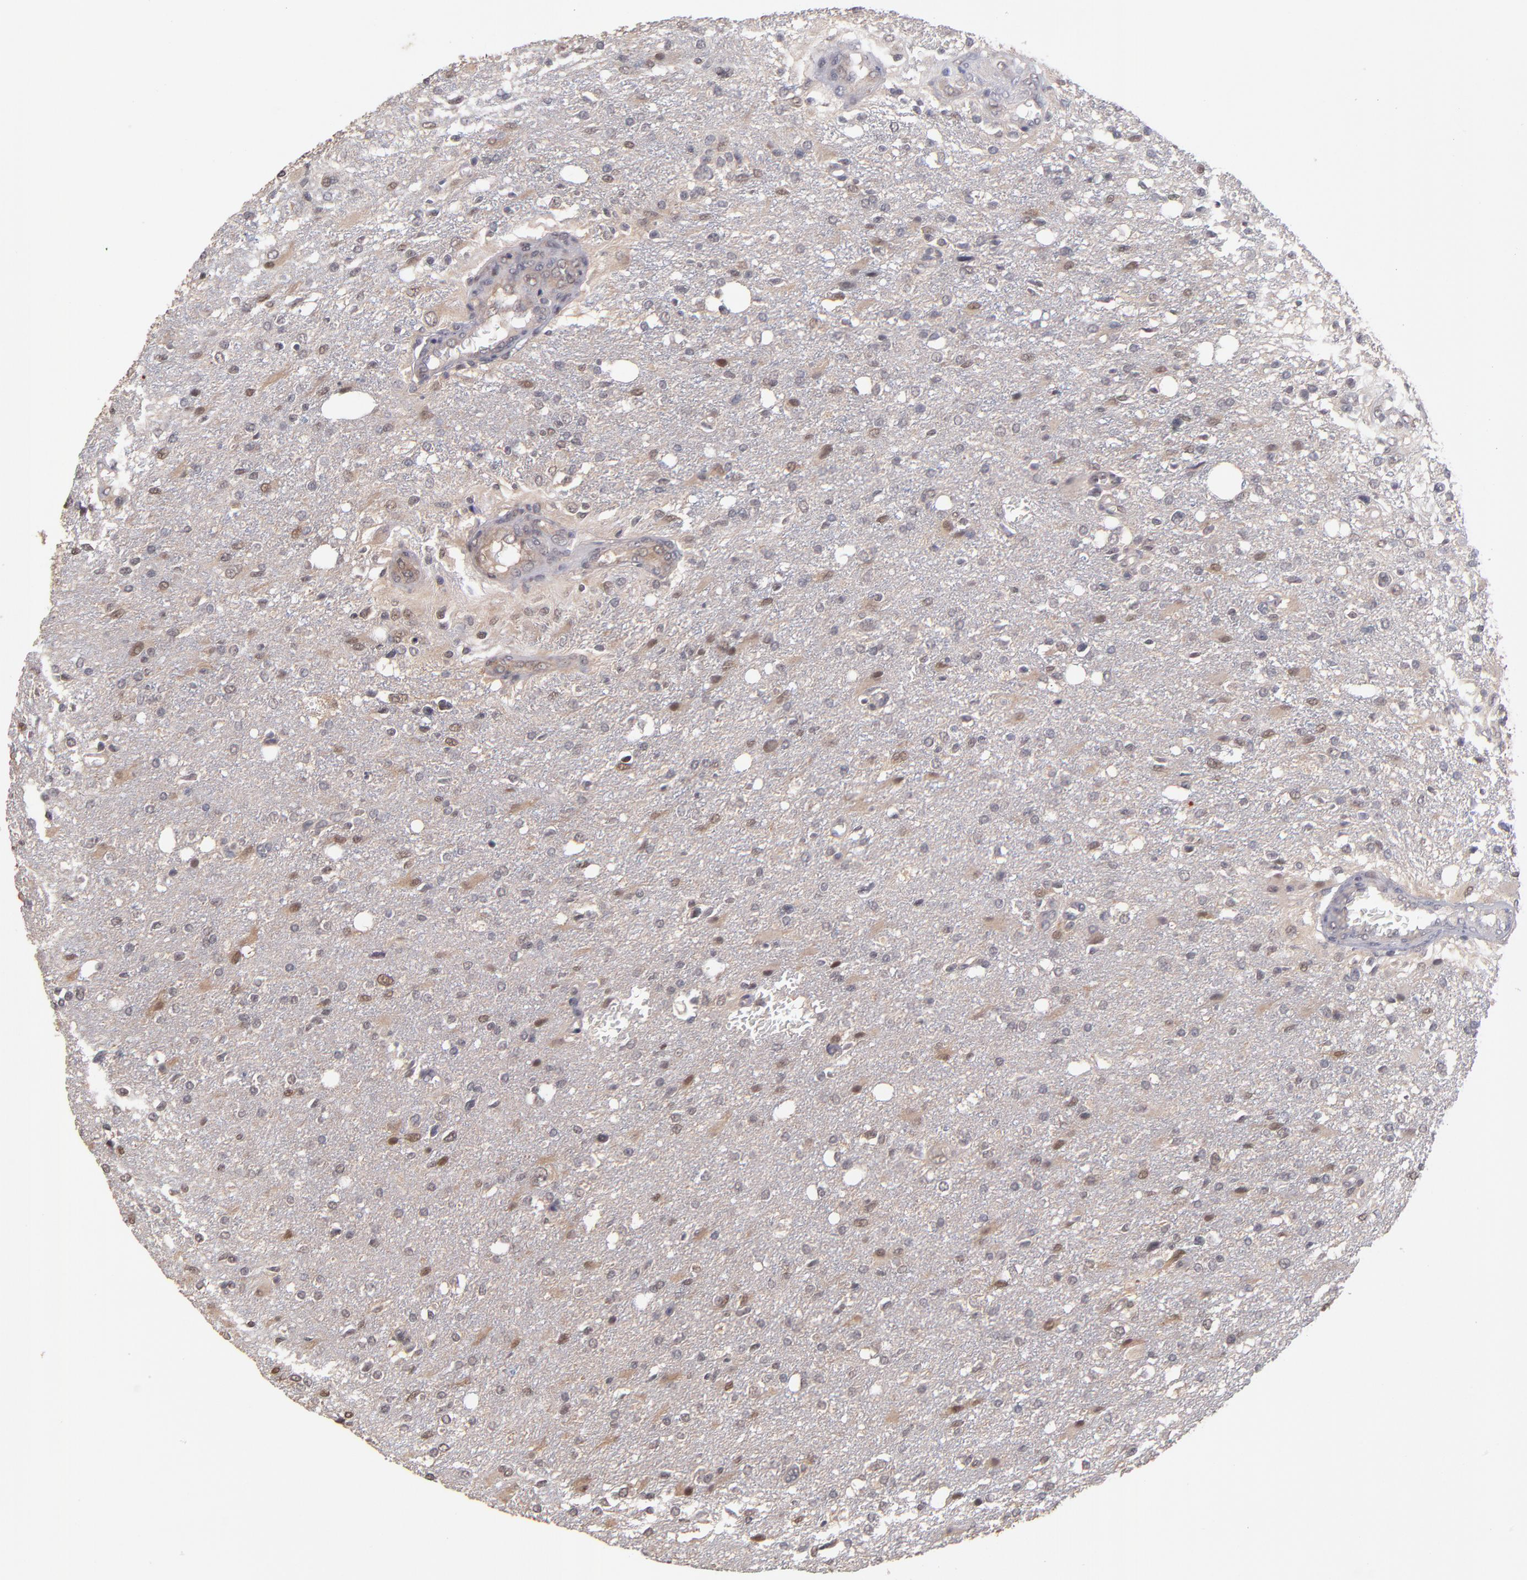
{"staining": {"intensity": "weak", "quantity": "<25%", "location": "cytoplasmic/membranous,nuclear"}, "tissue": "glioma", "cell_type": "Tumor cells", "image_type": "cancer", "snomed": [{"axis": "morphology", "description": "Glioma, malignant, High grade"}, {"axis": "topography", "description": "Cerebral cortex"}], "caption": "Histopathology image shows no protein staining in tumor cells of high-grade glioma (malignant) tissue.", "gene": "PSMD10", "patient": {"sex": "male", "age": 76}}